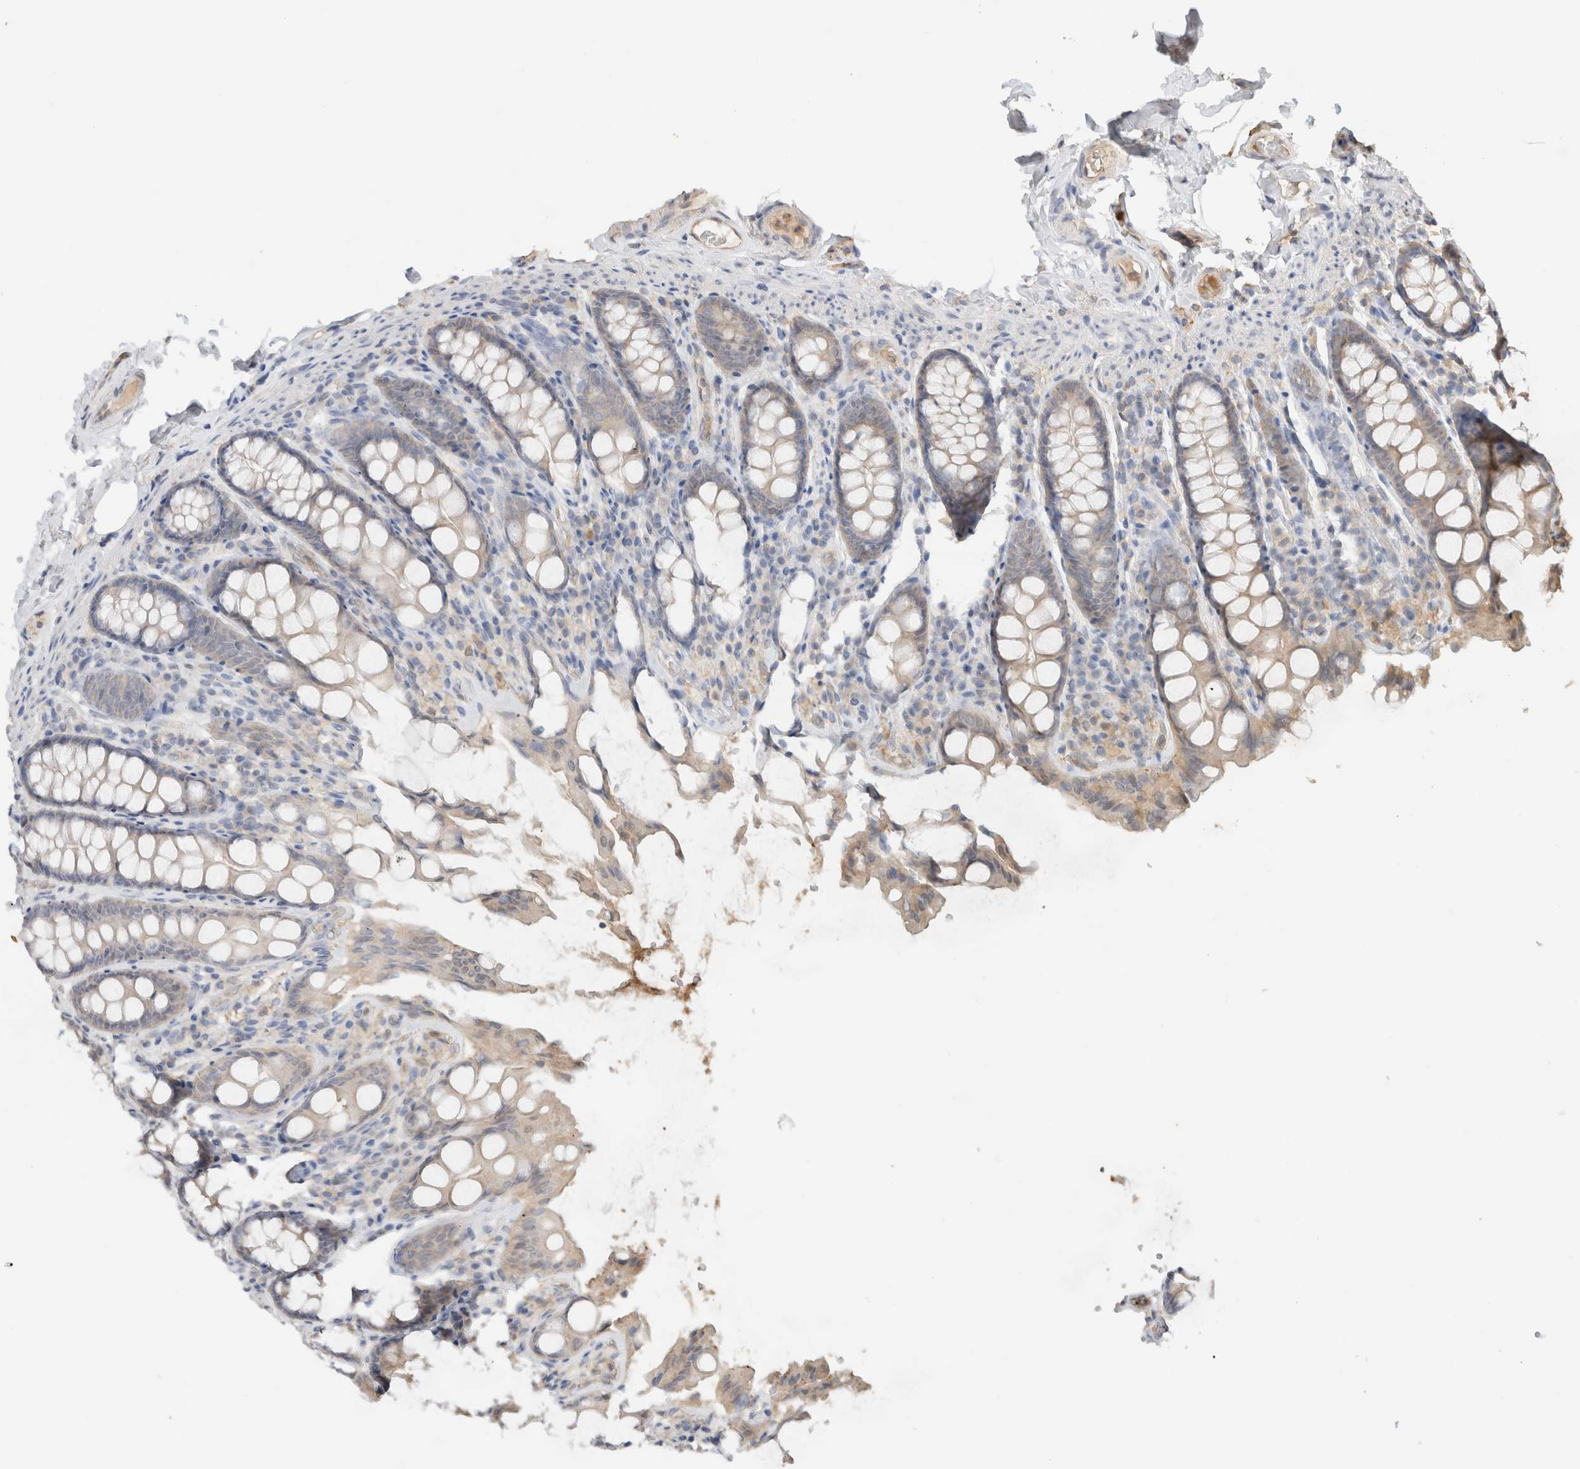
{"staining": {"intensity": "weak", "quantity": ">75%", "location": "cytoplasmic/membranous"}, "tissue": "colon", "cell_type": "Endothelial cells", "image_type": "normal", "snomed": [{"axis": "morphology", "description": "Normal tissue, NOS"}, {"axis": "topography", "description": "Colon"}, {"axis": "topography", "description": "Peripheral nerve tissue"}], "caption": "Human colon stained for a protein (brown) demonstrates weak cytoplasmic/membranous positive expression in about >75% of endothelial cells.", "gene": "YWHAH", "patient": {"sex": "female", "age": 61}}